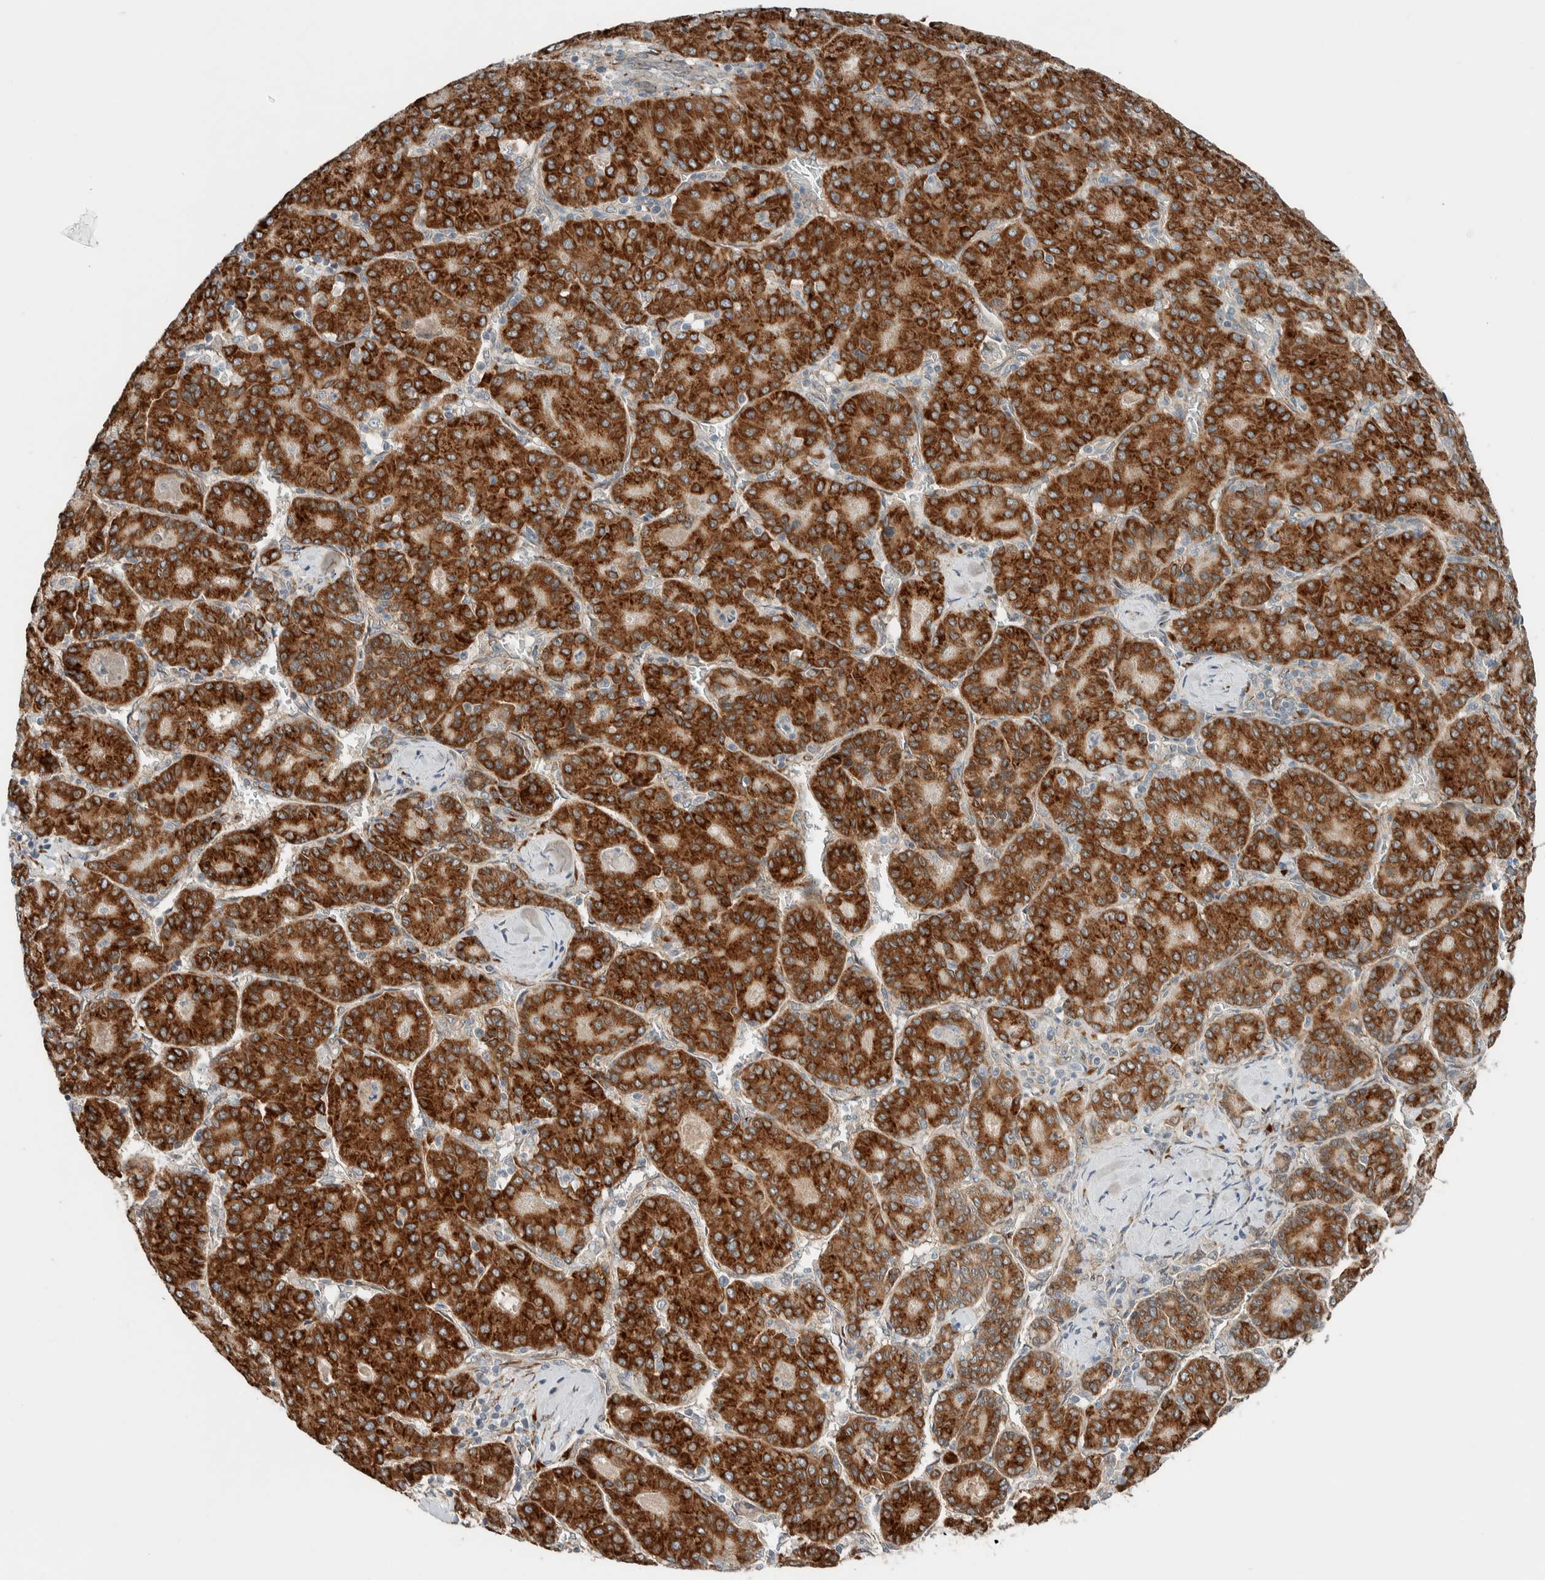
{"staining": {"intensity": "strong", "quantity": ">75%", "location": "cytoplasmic/membranous"}, "tissue": "liver cancer", "cell_type": "Tumor cells", "image_type": "cancer", "snomed": [{"axis": "morphology", "description": "Carcinoma, Hepatocellular, NOS"}, {"axis": "topography", "description": "Liver"}], "caption": "Immunohistochemistry (IHC) (DAB (3,3'-diaminobenzidine)) staining of liver cancer (hepatocellular carcinoma) reveals strong cytoplasmic/membranous protein positivity in approximately >75% of tumor cells.", "gene": "CTBP2", "patient": {"sex": "male", "age": 65}}